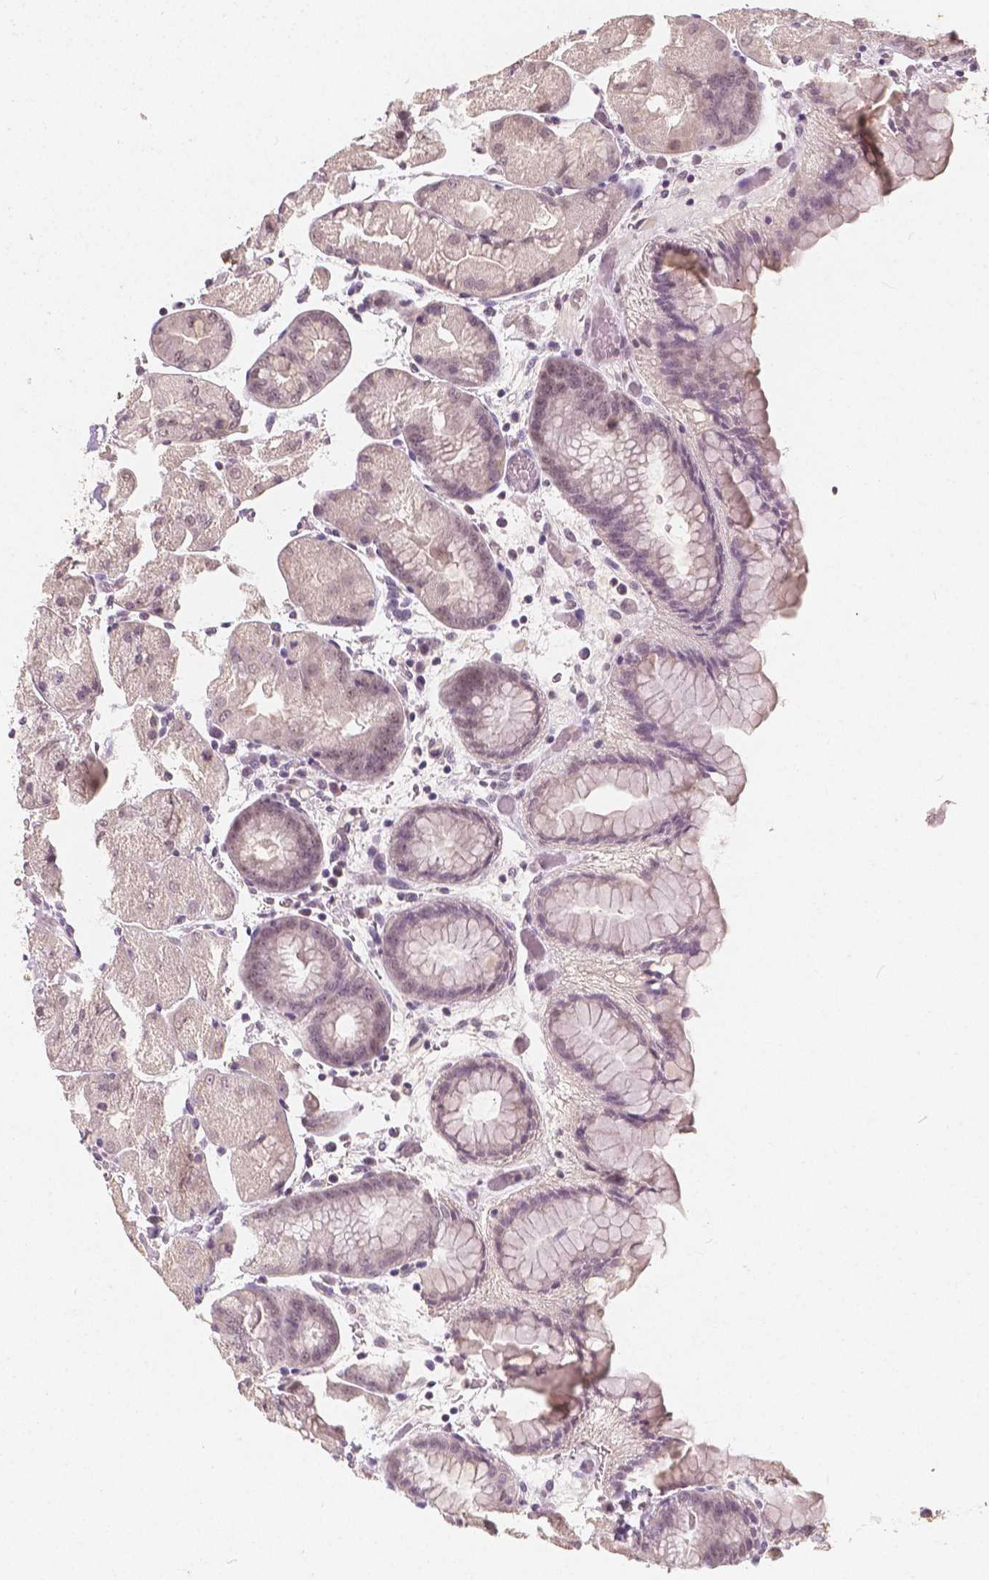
{"staining": {"intensity": "moderate", "quantity": "<25%", "location": "cytoplasmic/membranous,nuclear"}, "tissue": "stomach", "cell_type": "Glandular cells", "image_type": "normal", "snomed": [{"axis": "morphology", "description": "Normal tissue, NOS"}, {"axis": "topography", "description": "Stomach, upper"}, {"axis": "topography", "description": "Stomach"}, {"axis": "topography", "description": "Stomach, lower"}], "caption": "Brown immunohistochemical staining in unremarkable stomach shows moderate cytoplasmic/membranous,nuclear staining in approximately <25% of glandular cells.", "gene": "NOLC1", "patient": {"sex": "male", "age": 62}}